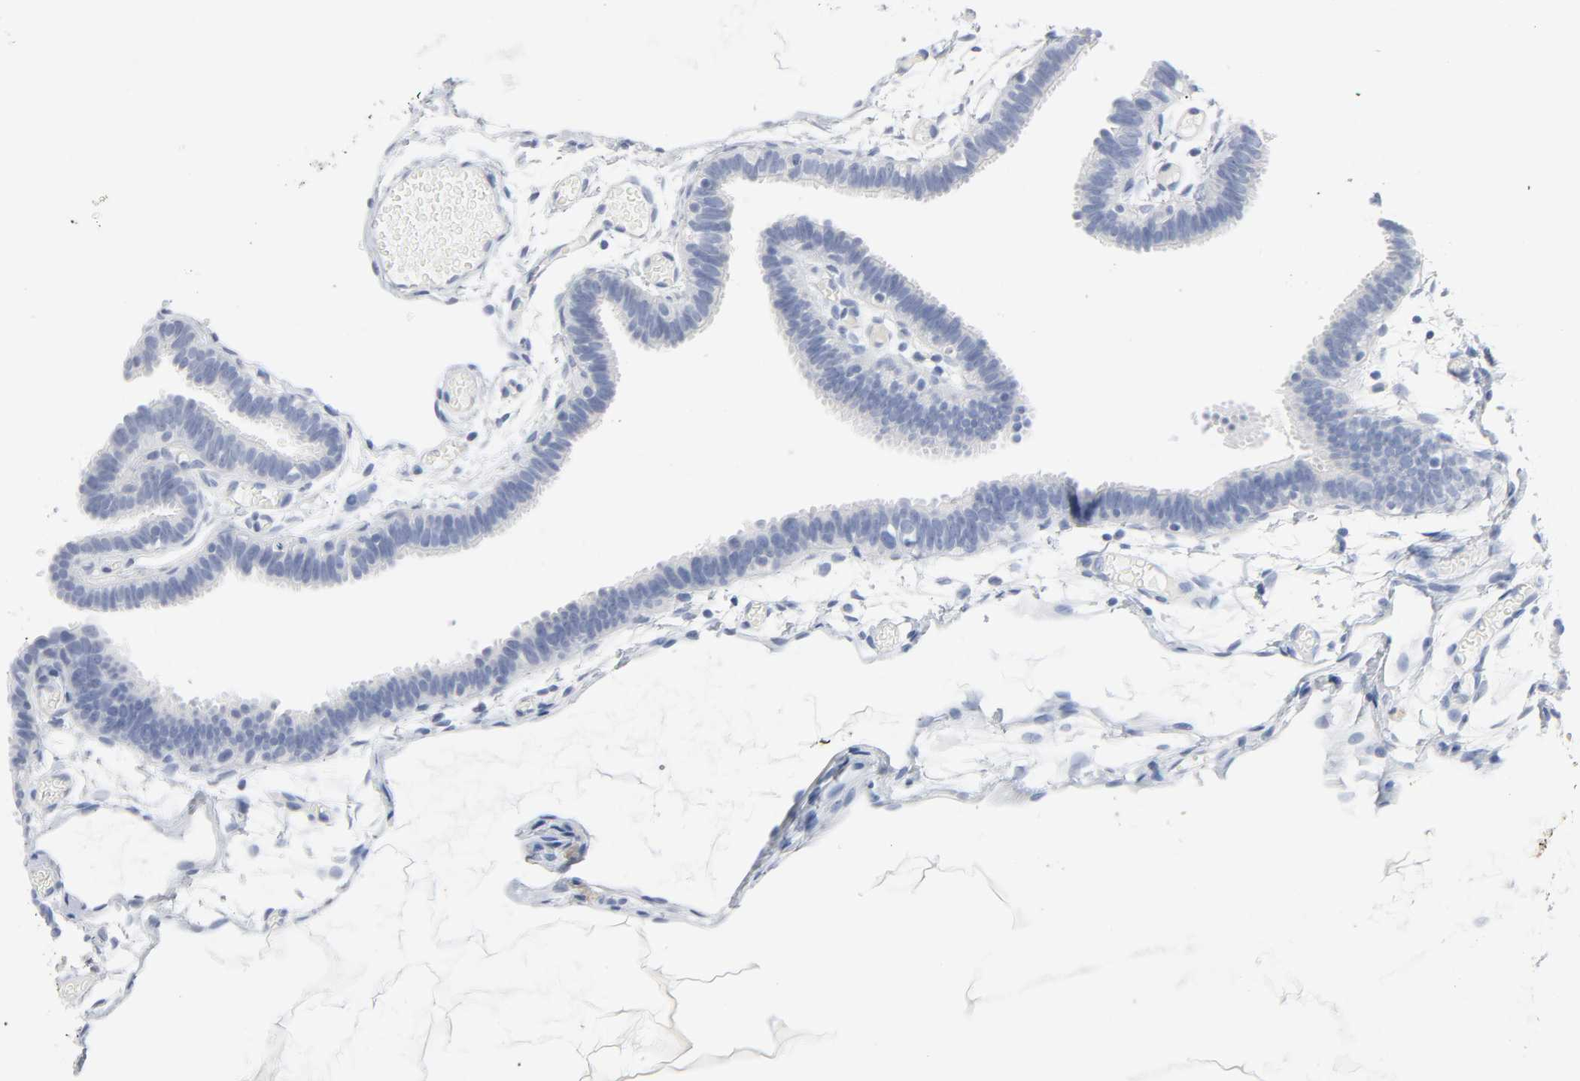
{"staining": {"intensity": "negative", "quantity": "none", "location": "none"}, "tissue": "fallopian tube", "cell_type": "Glandular cells", "image_type": "normal", "snomed": [{"axis": "morphology", "description": "Normal tissue, NOS"}, {"axis": "topography", "description": "Fallopian tube"}], "caption": "Immunohistochemistry (IHC) micrograph of unremarkable fallopian tube stained for a protein (brown), which displays no staining in glandular cells. (DAB (3,3'-diaminobenzidine) immunohistochemistry (IHC) visualized using brightfield microscopy, high magnification).", "gene": "ACP3", "patient": {"sex": "female", "age": 29}}